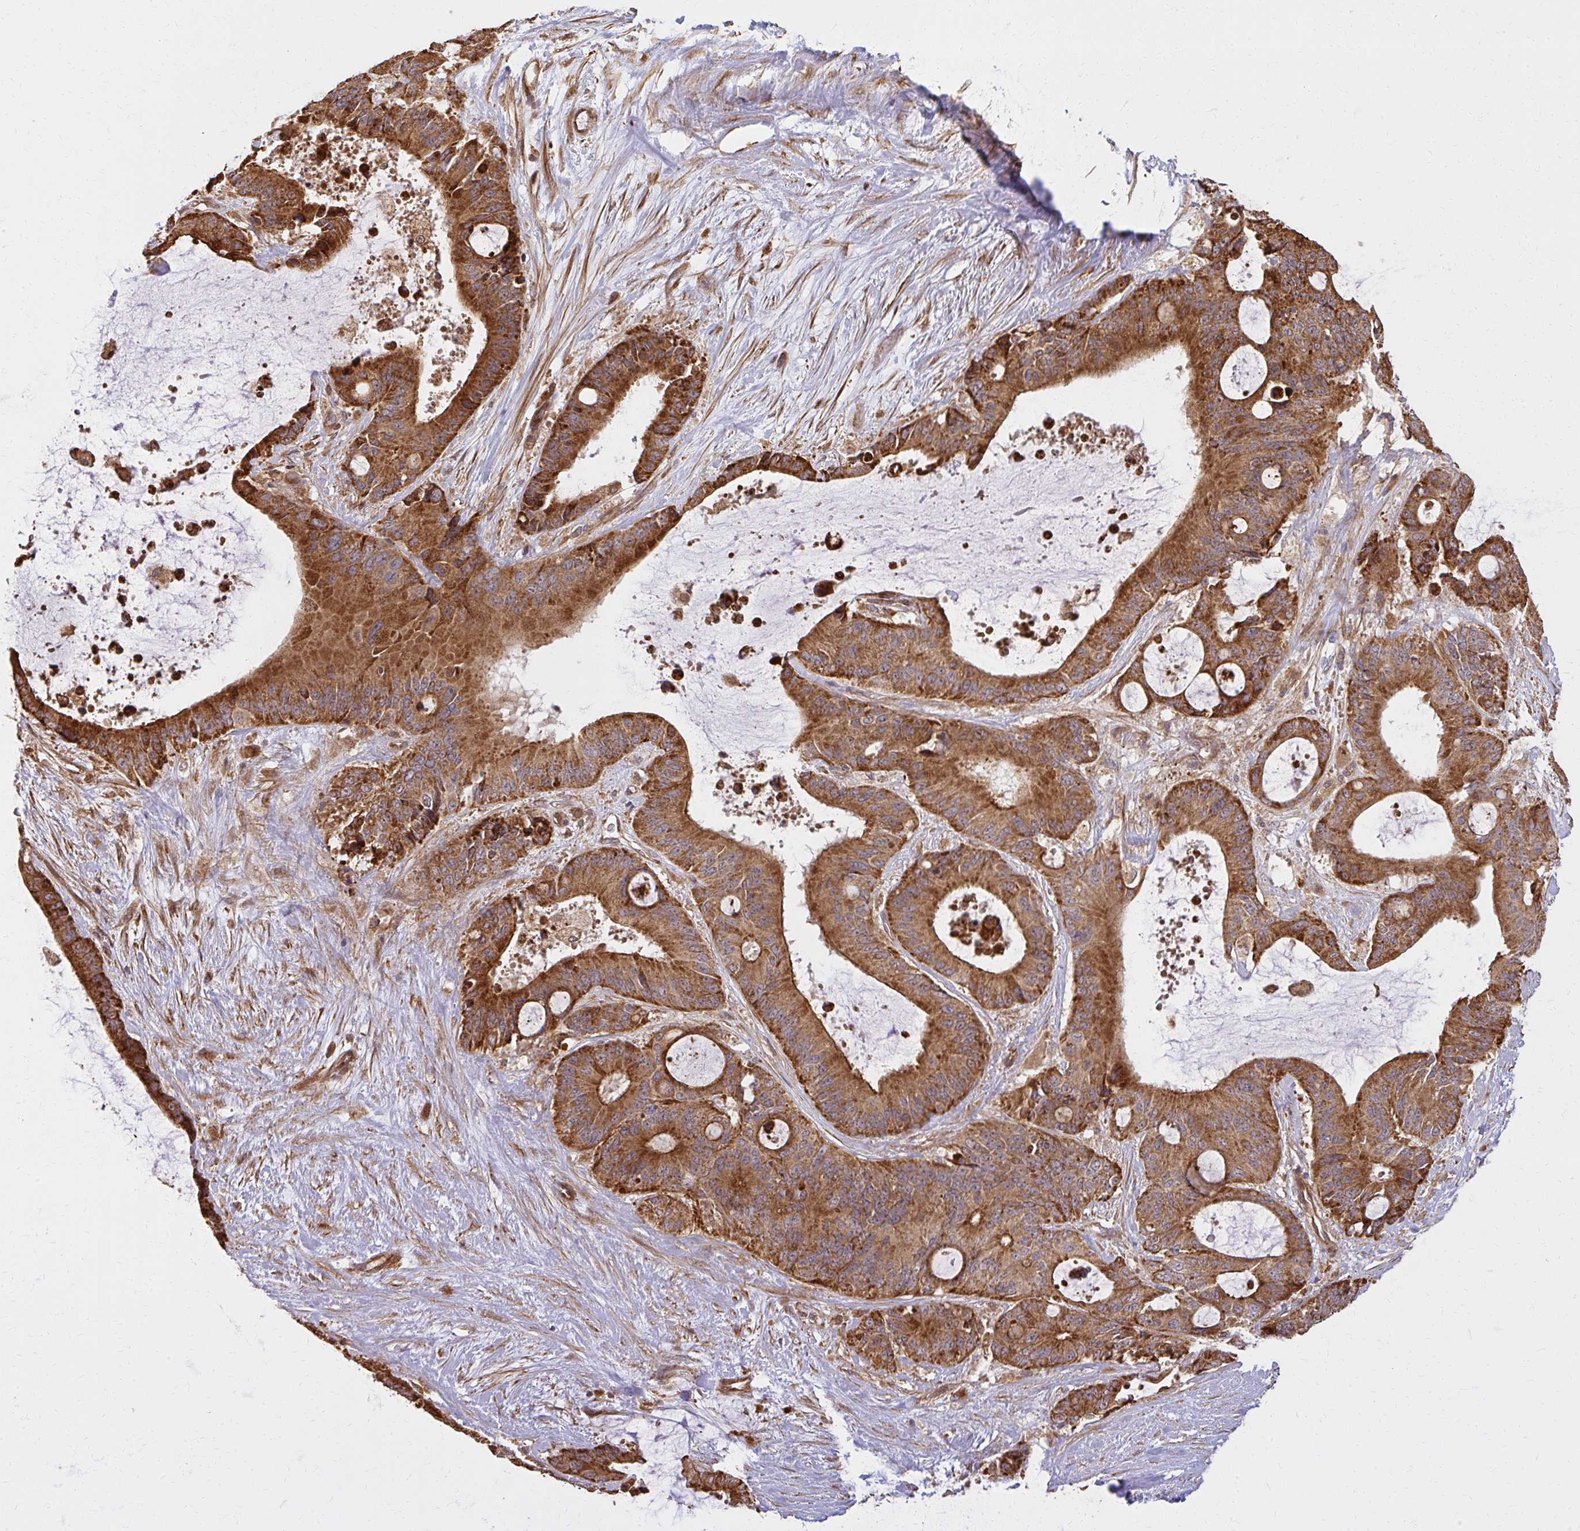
{"staining": {"intensity": "strong", "quantity": ">75%", "location": "cytoplasmic/membranous"}, "tissue": "liver cancer", "cell_type": "Tumor cells", "image_type": "cancer", "snomed": [{"axis": "morphology", "description": "Normal tissue, NOS"}, {"axis": "morphology", "description": "Cholangiocarcinoma"}, {"axis": "topography", "description": "Liver"}, {"axis": "topography", "description": "Peripheral nerve tissue"}], "caption": "Protein staining displays strong cytoplasmic/membranous expression in approximately >75% of tumor cells in liver cancer. (DAB IHC, brown staining for protein, blue staining for nuclei).", "gene": "GNS", "patient": {"sex": "female", "age": 73}}